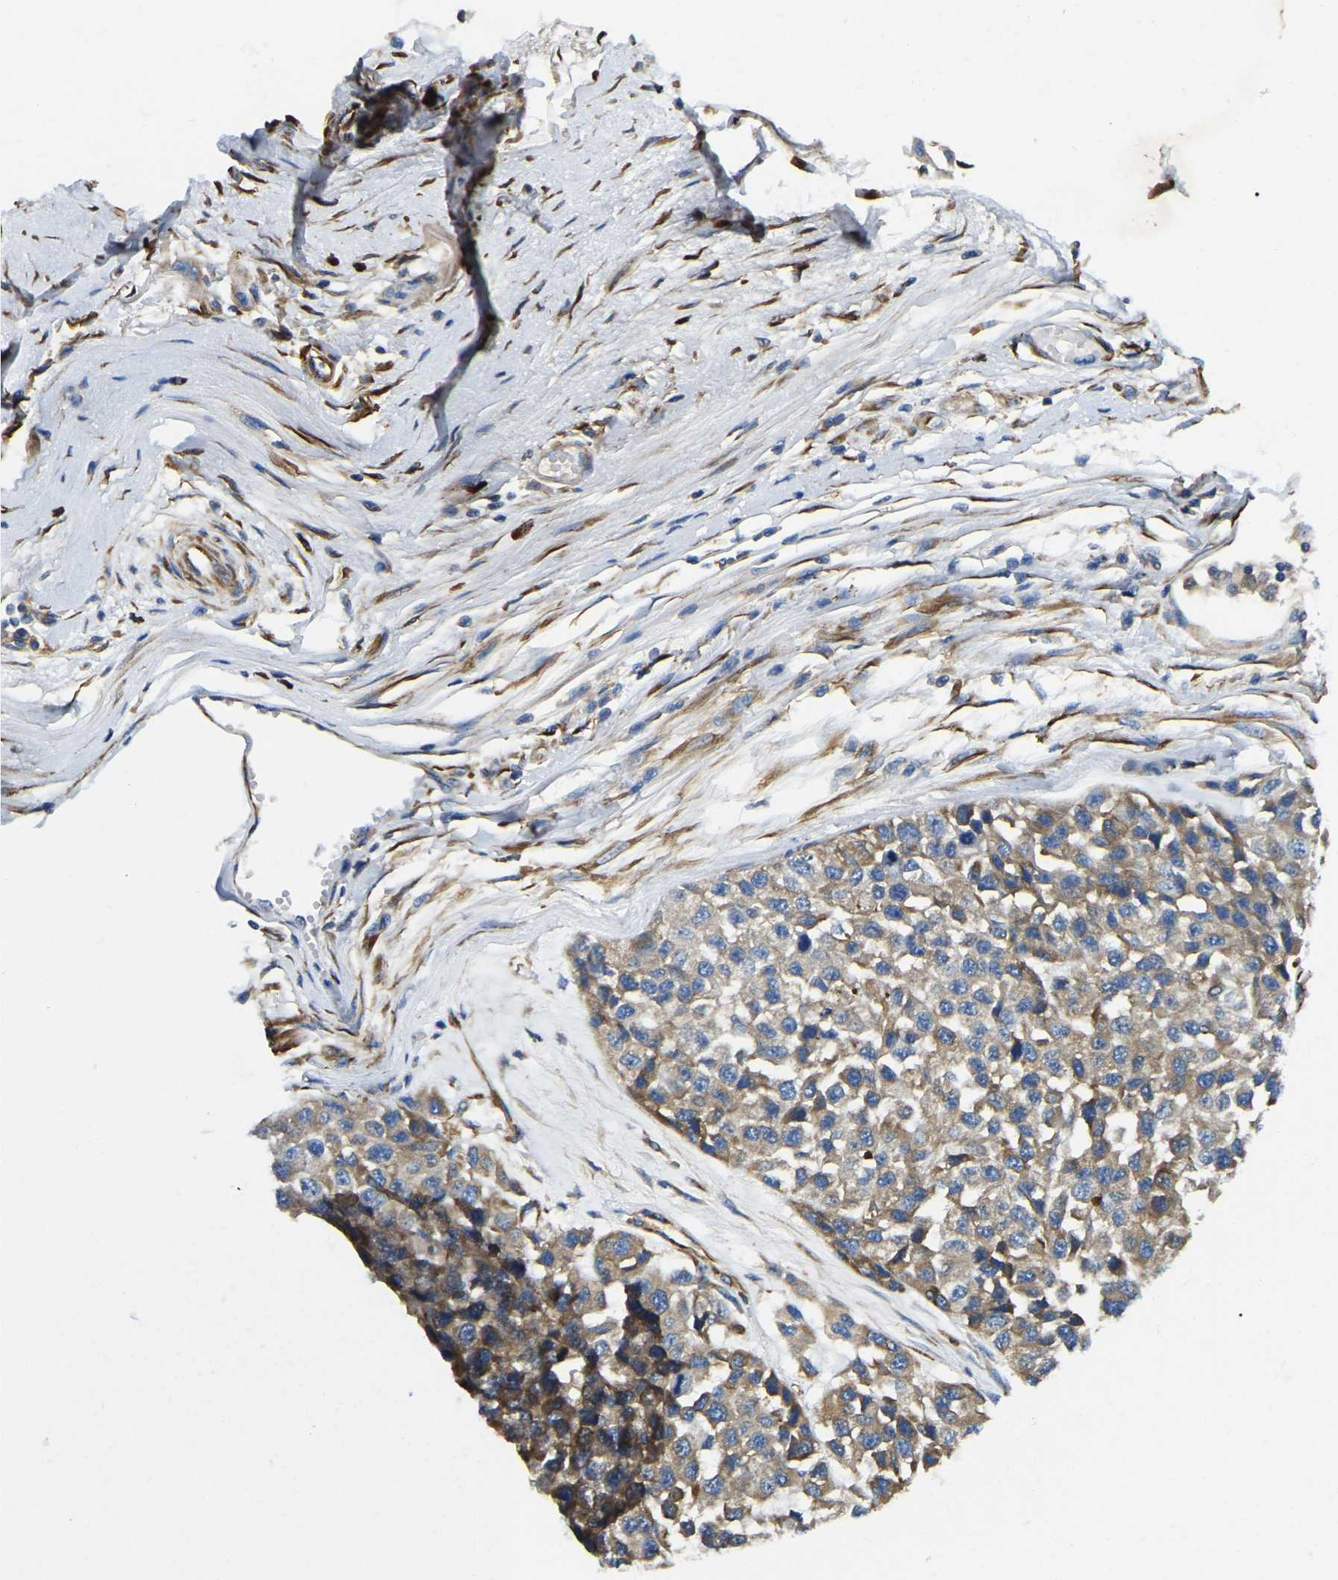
{"staining": {"intensity": "weak", "quantity": "25%-75%", "location": "cytoplasmic/membranous"}, "tissue": "melanoma", "cell_type": "Tumor cells", "image_type": "cancer", "snomed": [{"axis": "morphology", "description": "Malignant melanoma, NOS"}, {"axis": "topography", "description": "Skin"}], "caption": "High-magnification brightfield microscopy of melanoma stained with DAB (brown) and counterstained with hematoxylin (blue). tumor cells exhibit weak cytoplasmic/membranous expression is identified in approximately25%-75% of cells.", "gene": "DUSP8", "patient": {"sex": "male", "age": 62}}